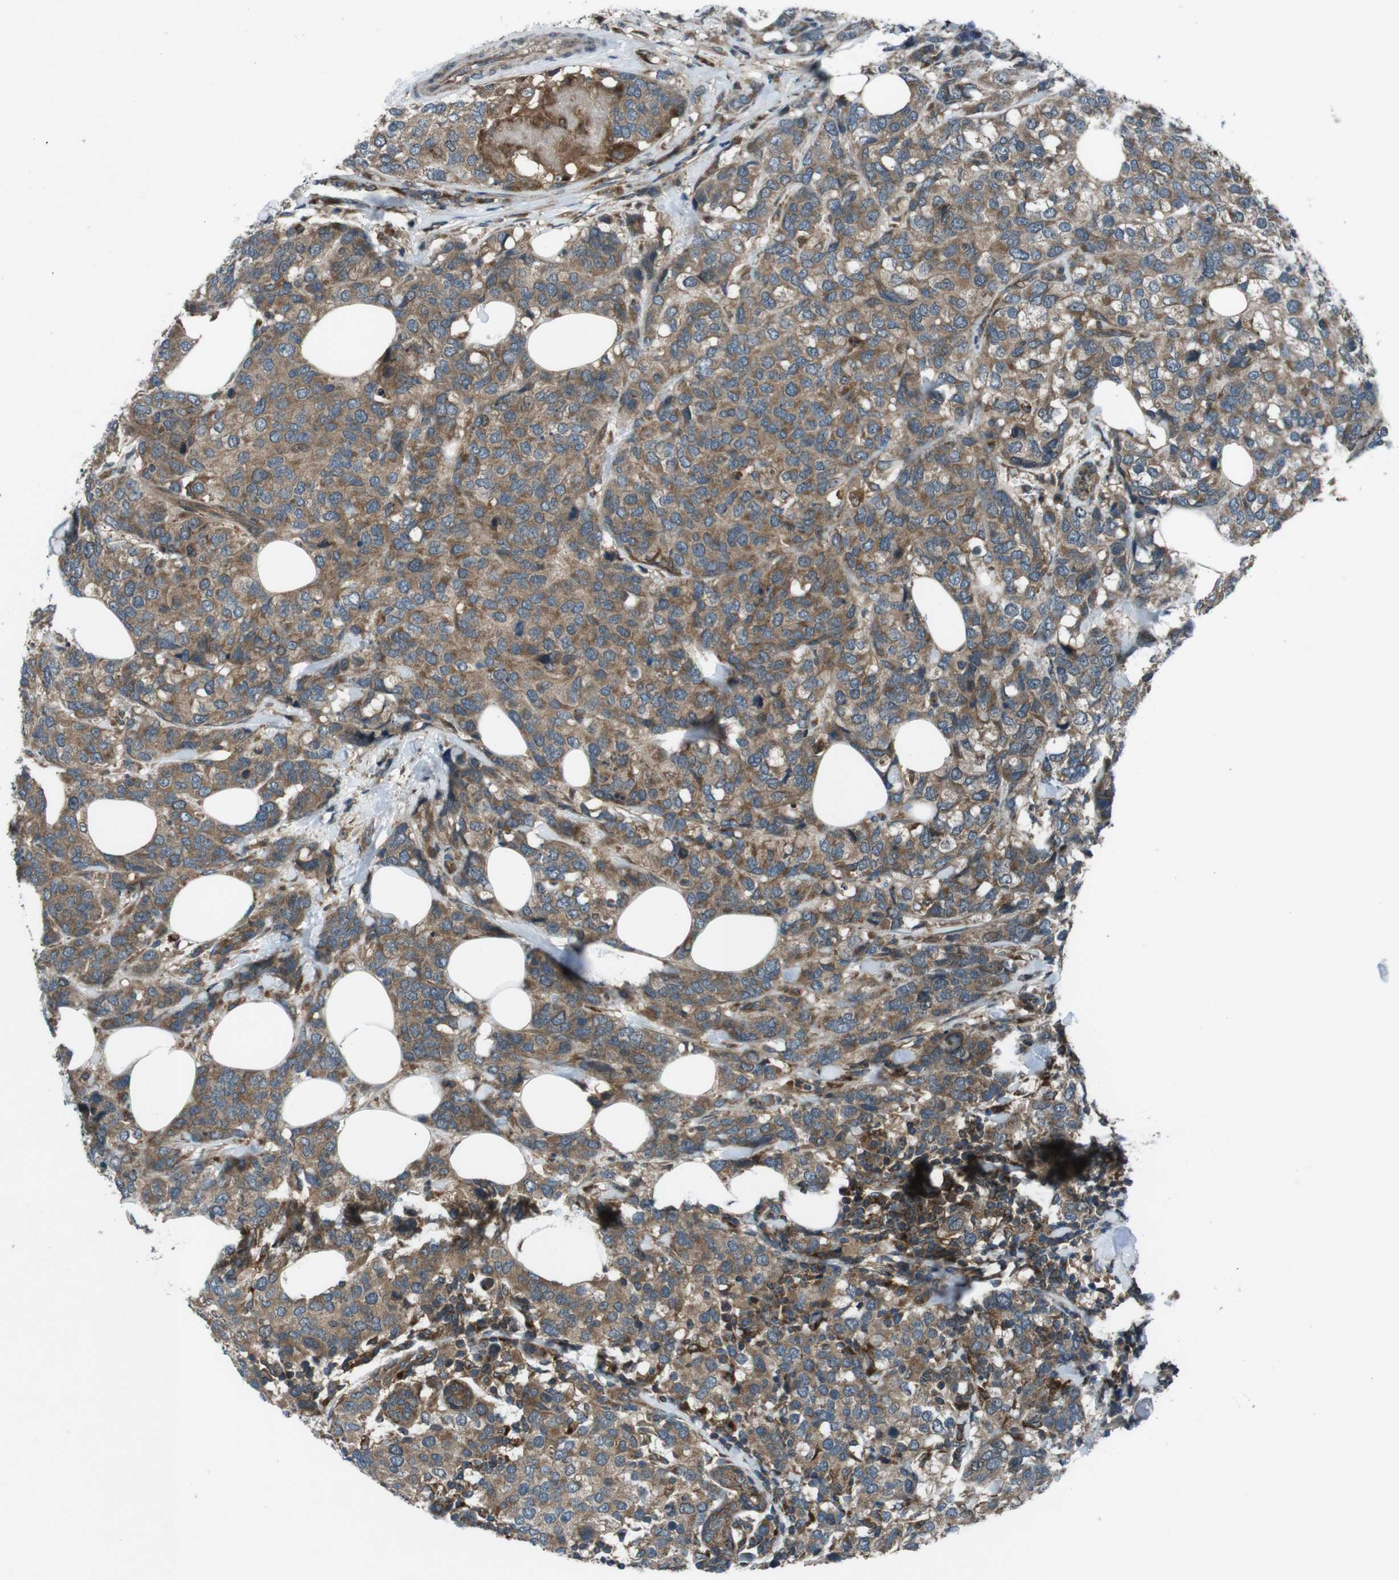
{"staining": {"intensity": "moderate", "quantity": ">75%", "location": "cytoplasmic/membranous"}, "tissue": "breast cancer", "cell_type": "Tumor cells", "image_type": "cancer", "snomed": [{"axis": "morphology", "description": "Lobular carcinoma"}, {"axis": "topography", "description": "Breast"}], "caption": "Immunohistochemistry (DAB) staining of breast cancer shows moderate cytoplasmic/membranous protein staining in approximately >75% of tumor cells.", "gene": "SLC27A4", "patient": {"sex": "female", "age": 59}}